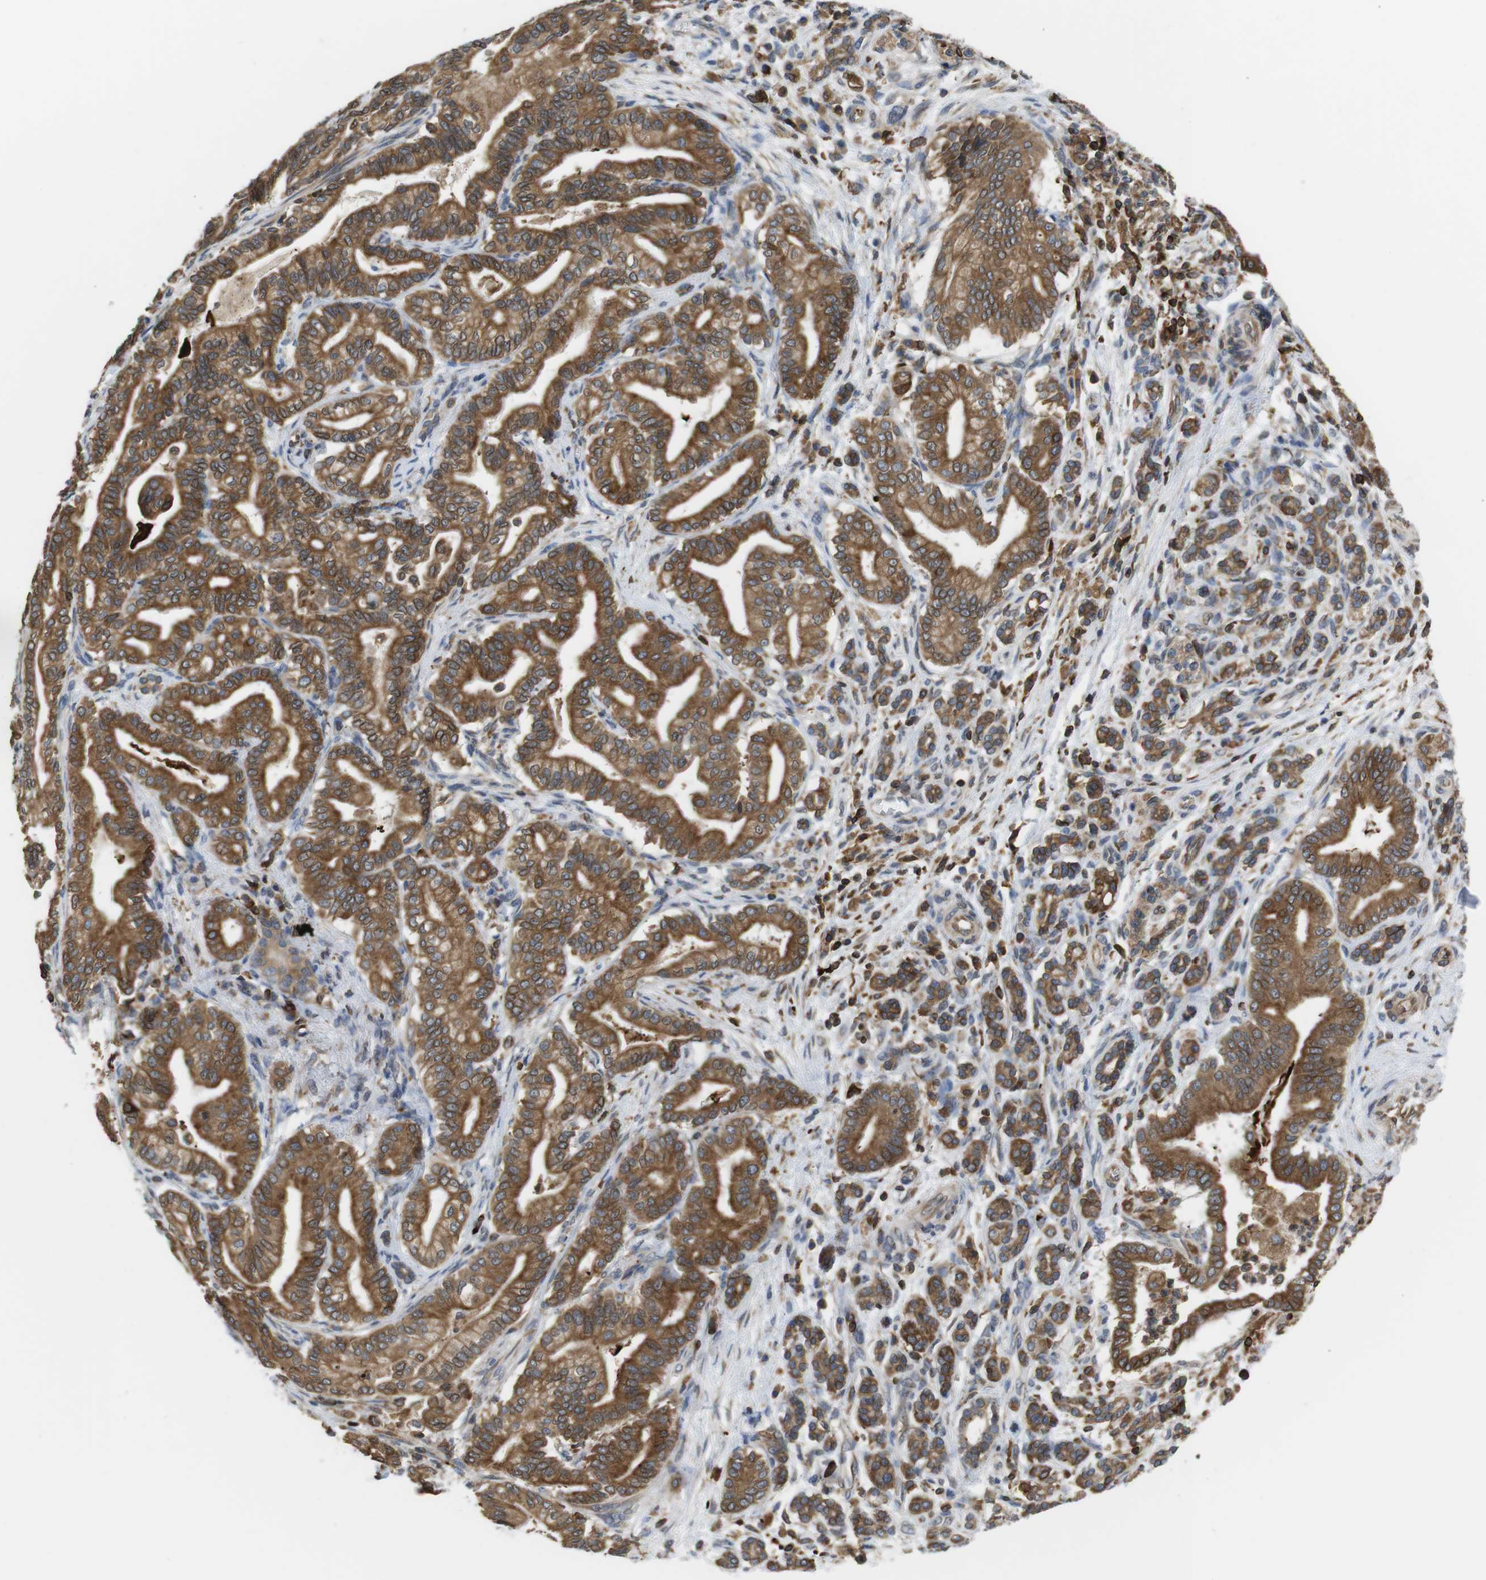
{"staining": {"intensity": "strong", "quantity": ">75%", "location": "cytoplasmic/membranous"}, "tissue": "pancreatic cancer", "cell_type": "Tumor cells", "image_type": "cancer", "snomed": [{"axis": "morphology", "description": "Normal tissue, NOS"}, {"axis": "morphology", "description": "Adenocarcinoma, NOS"}, {"axis": "topography", "description": "Pancreas"}], "caption": "Immunohistochemical staining of adenocarcinoma (pancreatic) displays high levels of strong cytoplasmic/membranous protein staining in about >75% of tumor cells.", "gene": "ARL6IP5", "patient": {"sex": "male", "age": 63}}